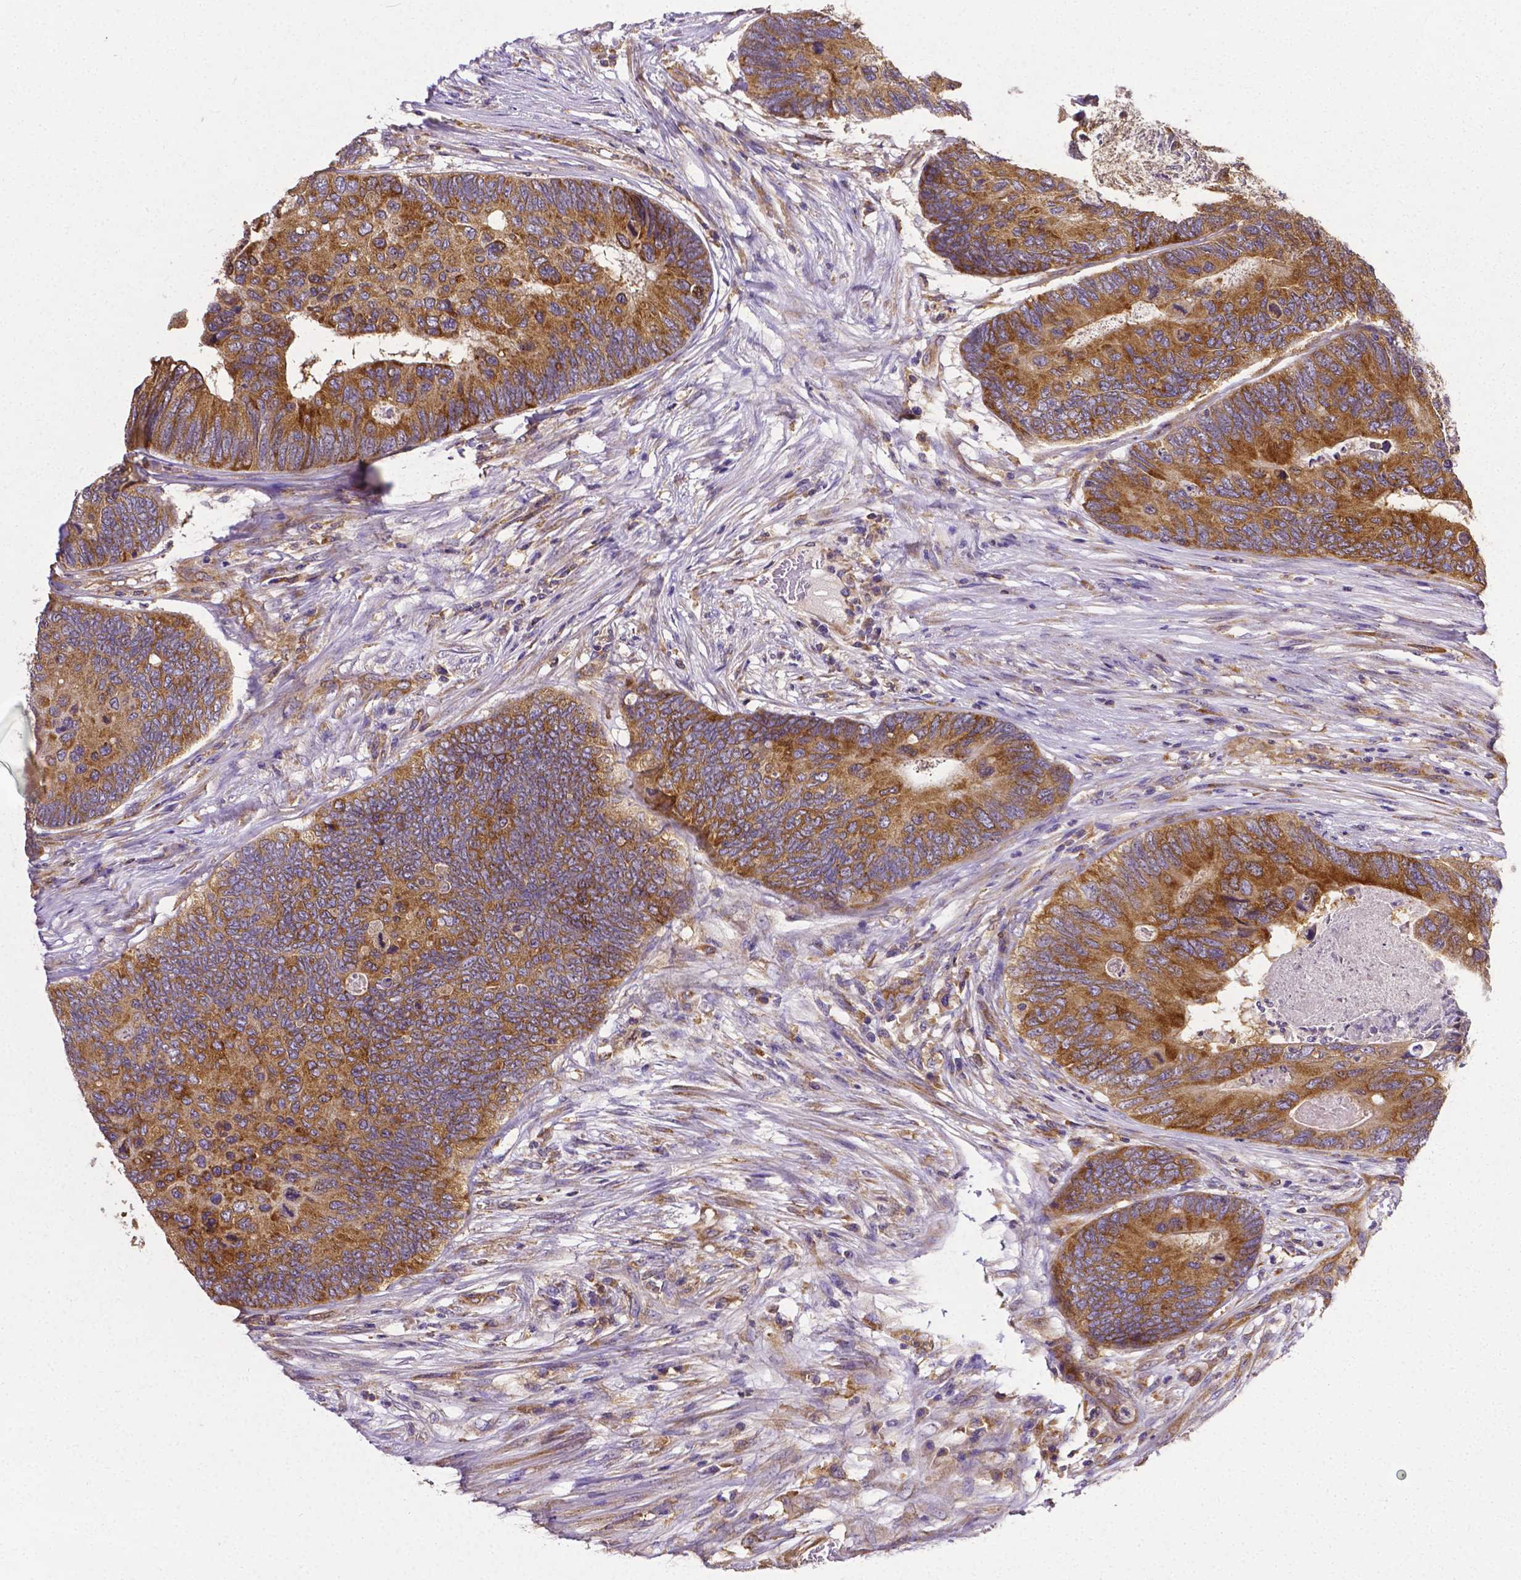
{"staining": {"intensity": "moderate", "quantity": ">75%", "location": "cytoplasmic/membranous"}, "tissue": "colorectal cancer", "cell_type": "Tumor cells", "image_type": "cancer", "snomed": [{"axis": "morphology", "description": "Adenocarcinoma, NOS"}, {"axis": "topography", "description": "Colon"}], "caption": "Adenocarcinoma (colorectal) stained for a protein exhibits moderate cytoplasmic/membranous positivity in tumor cells.", "gene": "DICER1", "patient": {"sex": "female", "age": 67}}